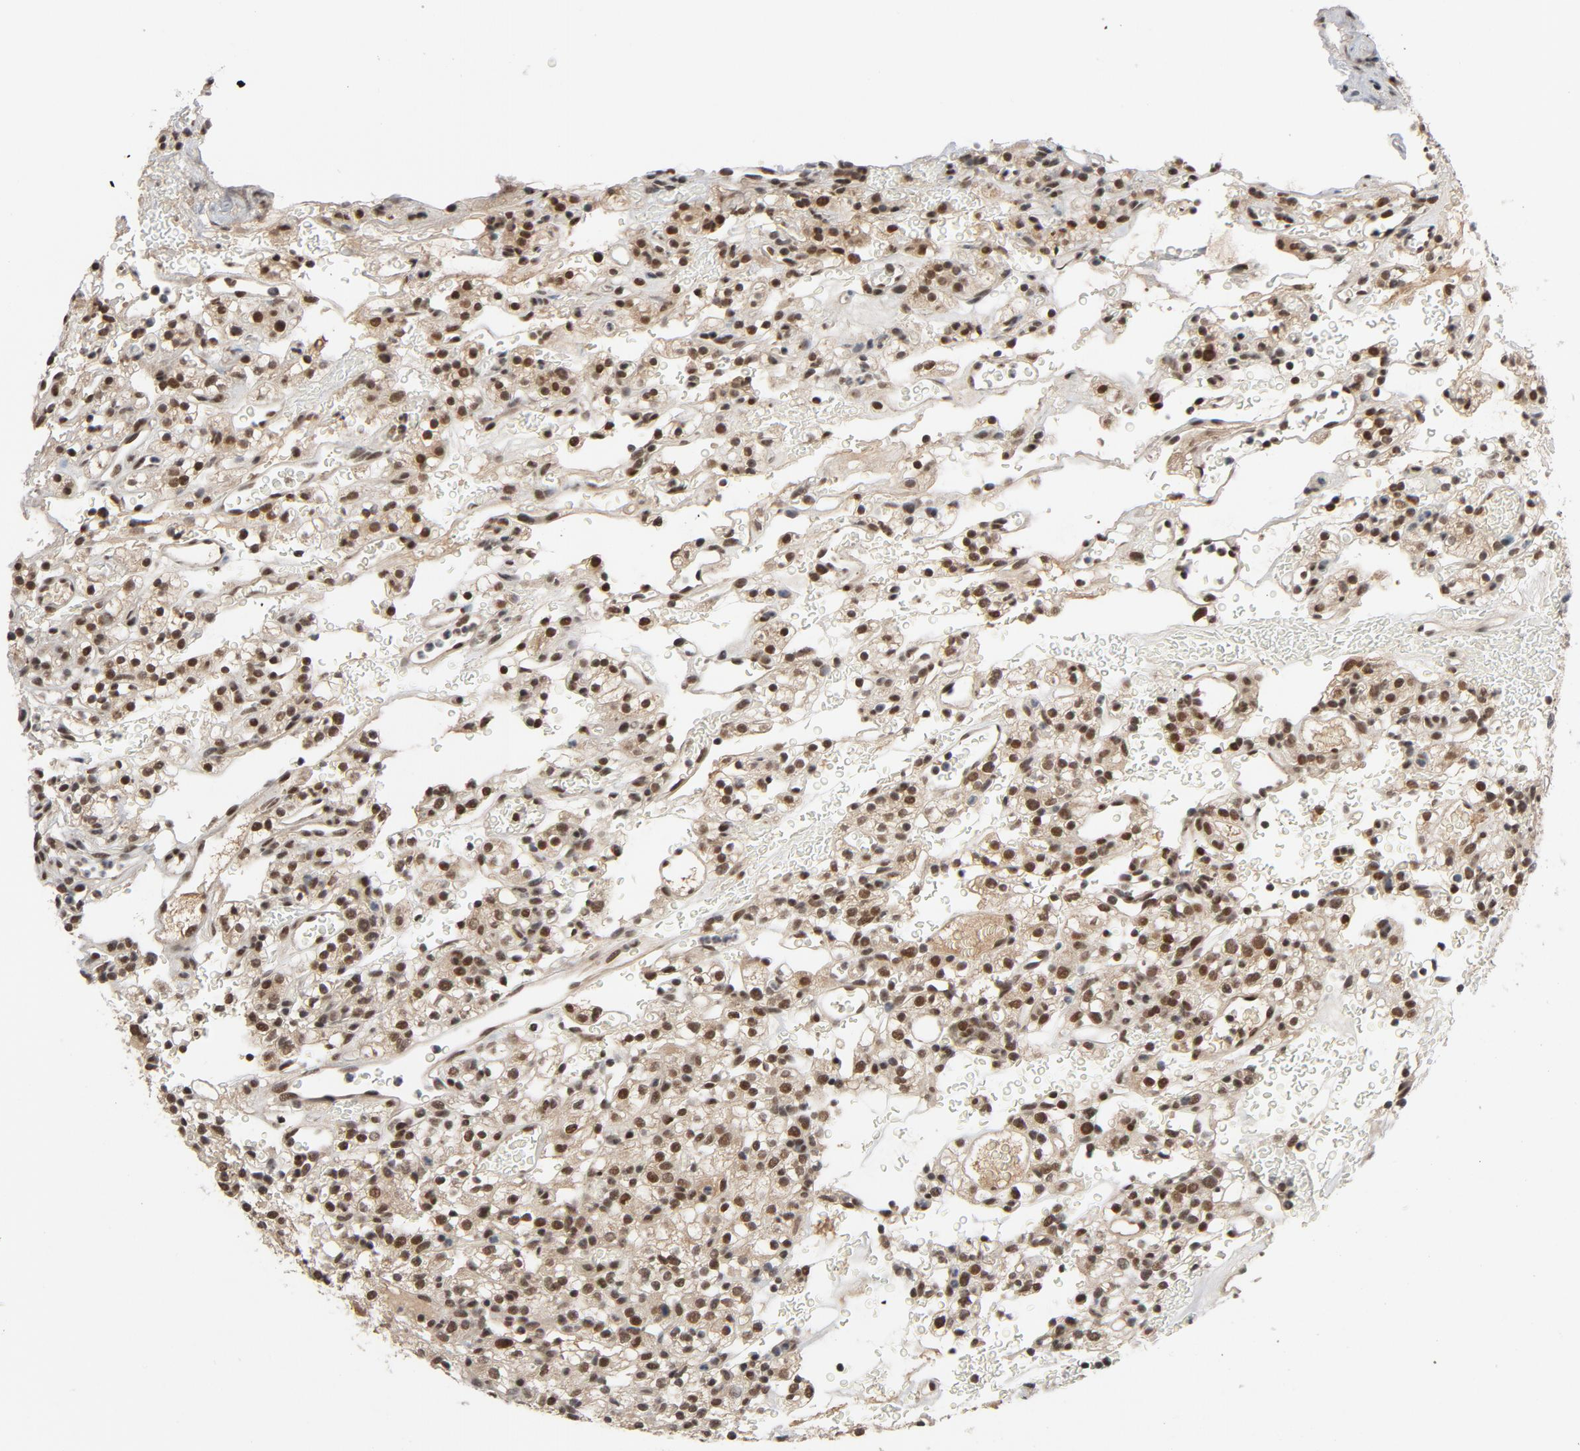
{"staining": {"intensity": "strong", "quantity": ">75%", "location": "nuclear"}, "tissue": "renal cancer", "cell_type": "Tumor cells", "image_type": "cancer", "snomed": [{"axis": "morphology", "description": "Normal tissue, NOS"}, {"axis": "morphology", "description": "Adenocarcinoma, NOS"}, {"axis": "topography", "description": "Kidney"}], "caption": "IHC image of neoplastic tissue: renal cancer stained using immunohistochemistry demonstrates high levels of strong protein expression localized specifically in the nuclear of tumor cells, appearing as a nuclear brown color.", "gene": "SMARCD1", "patient": {"sex": "female", "age": 72}}